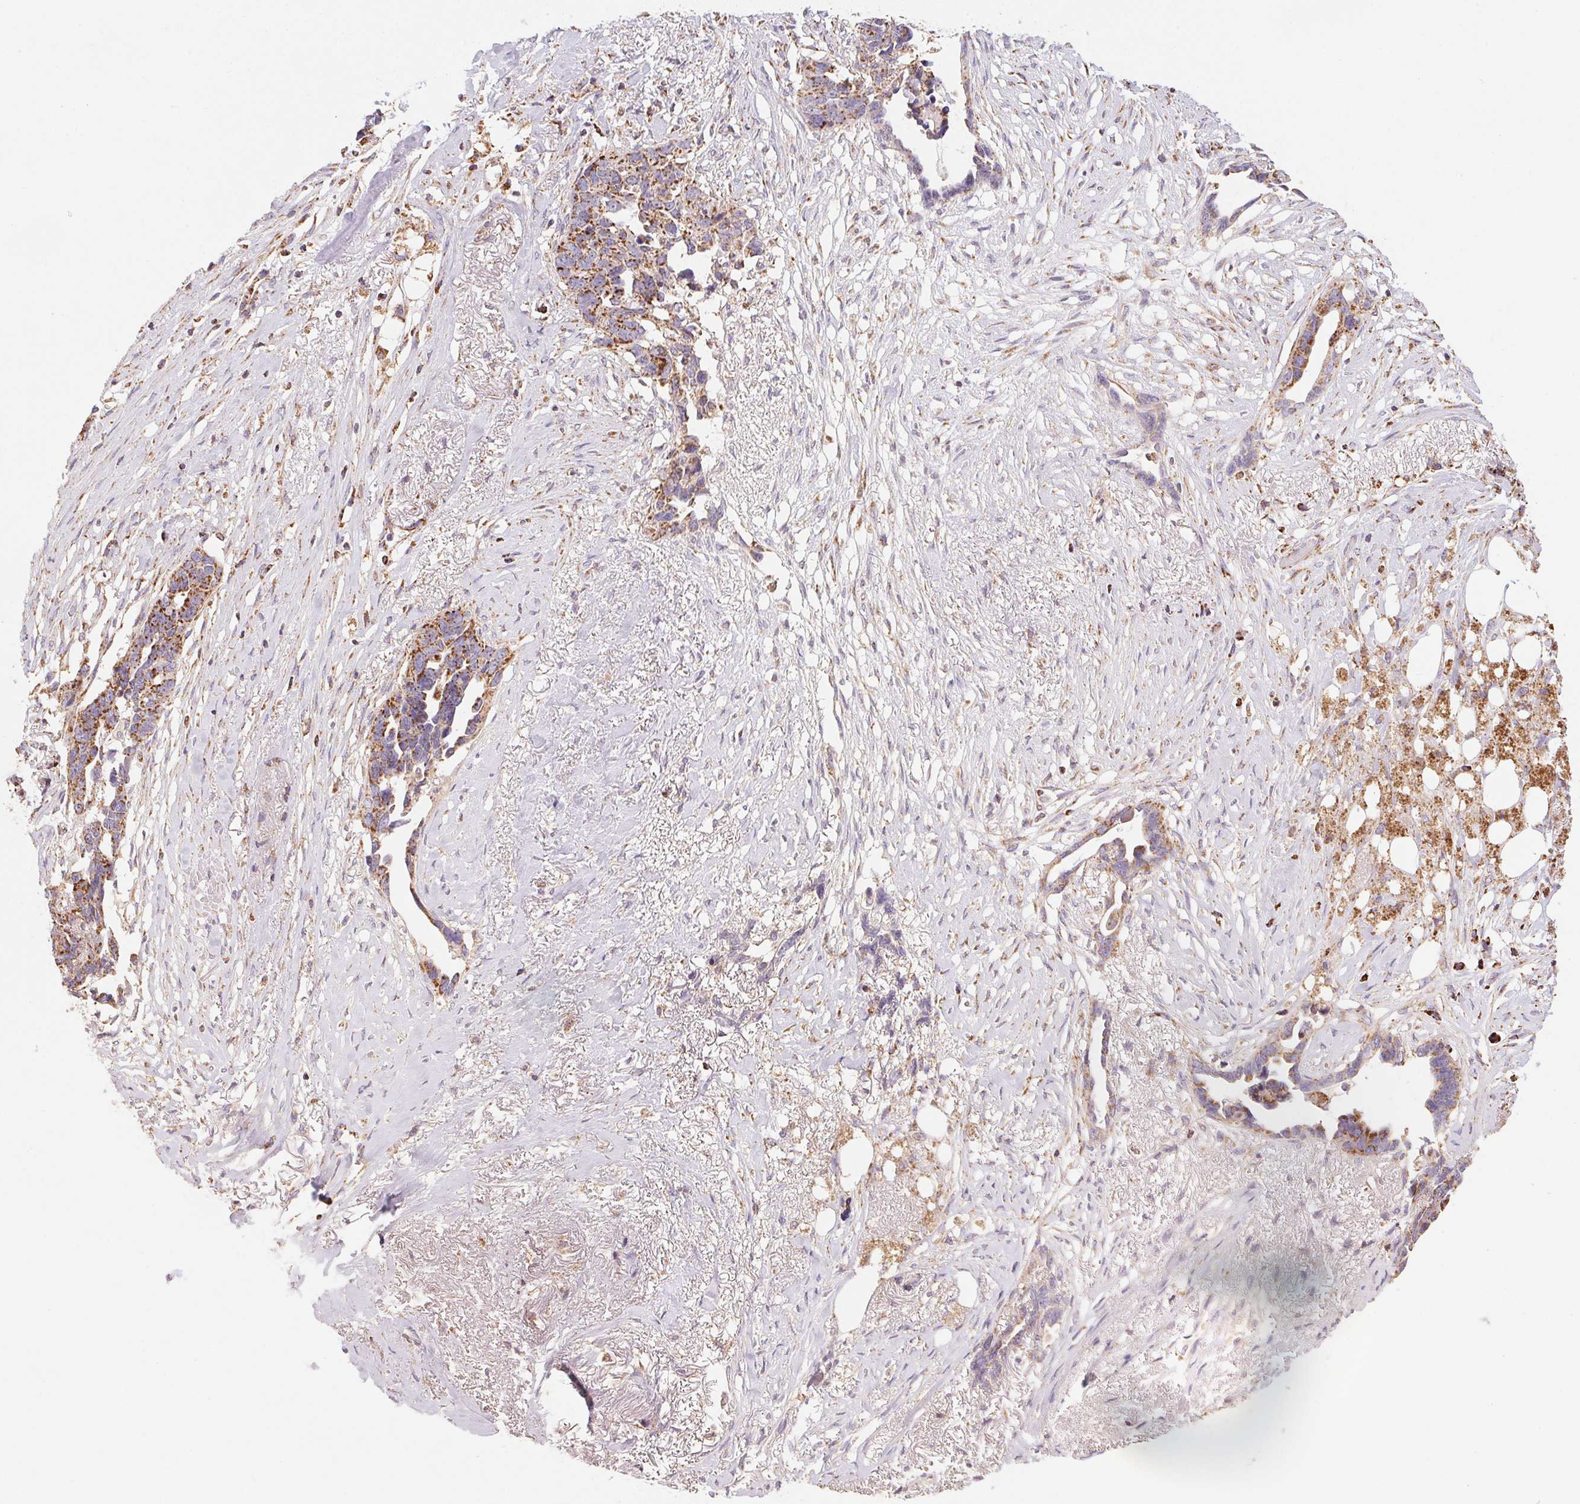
{"staining": {"intensity": "strong", "quantity": ">75%", "location": "cytoplasmic/membranous"}, "tissue": "ovarian cancer", "cell_type": "Tumor cells", "image_type": "cancer", "snomed": [{"axis": "morphology", "description": "Cystadenocarcinoma, serous, NOS"}, {"axis": "topography", "description": "Ovary"}], "caption": "IHC photomicrograph of serous cystadenocarcinoma (ovarian) stained for a protein (brown), which displays high levels of strong cytoplasmic/membranous staining in approximately >75% of tumor cells.", "gene": "NDUFS2", "patient": {"sex": "female", "age": 69}}